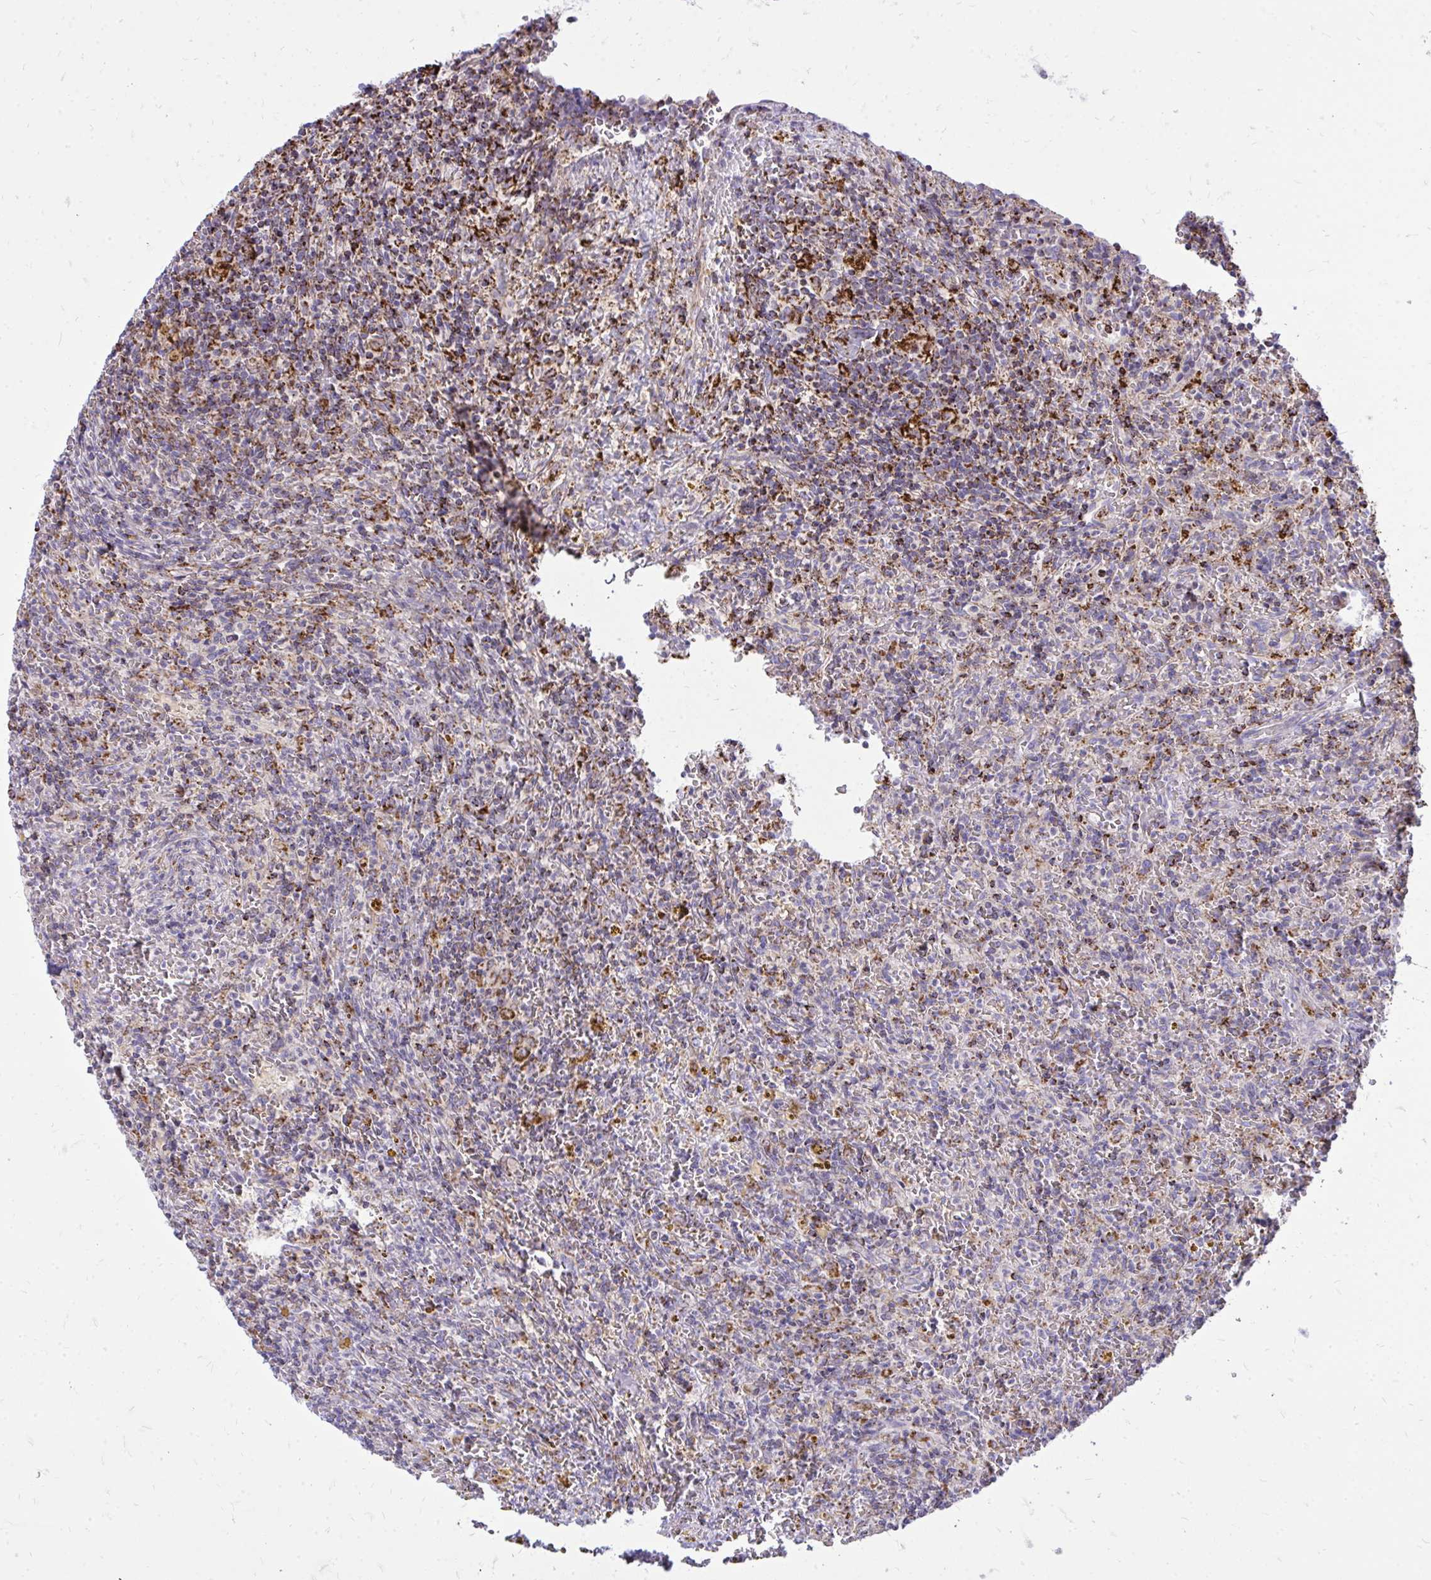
{"staining": {"intensity": "negative", "quantity": "none", "location": "none"}, "tissue": "lymphoma", "cell_type": "Tumor cells", "image_type": "cancer", "snomed": [{"axis": "morphology", "description": "Malignant lymphoma, non-Hodgkin's type, Low grade"}, {"axis": "topography", "description": "Spleen"}], "caption": "High magnification brightfield microscopy of lymphoma stained with DAB (3,3'-diaminobenzidine) (brown) and counterstained with hematoxylin (blue): tumor cells show no significant positivity. Brightfield microscopy of immunohistochemistry (IHC) stained with DAB (brown) and hematoxylin (blue), captured at high magnification.", "gene": "SPTBN2", "patient": {"sex": "female", "age": 70}}